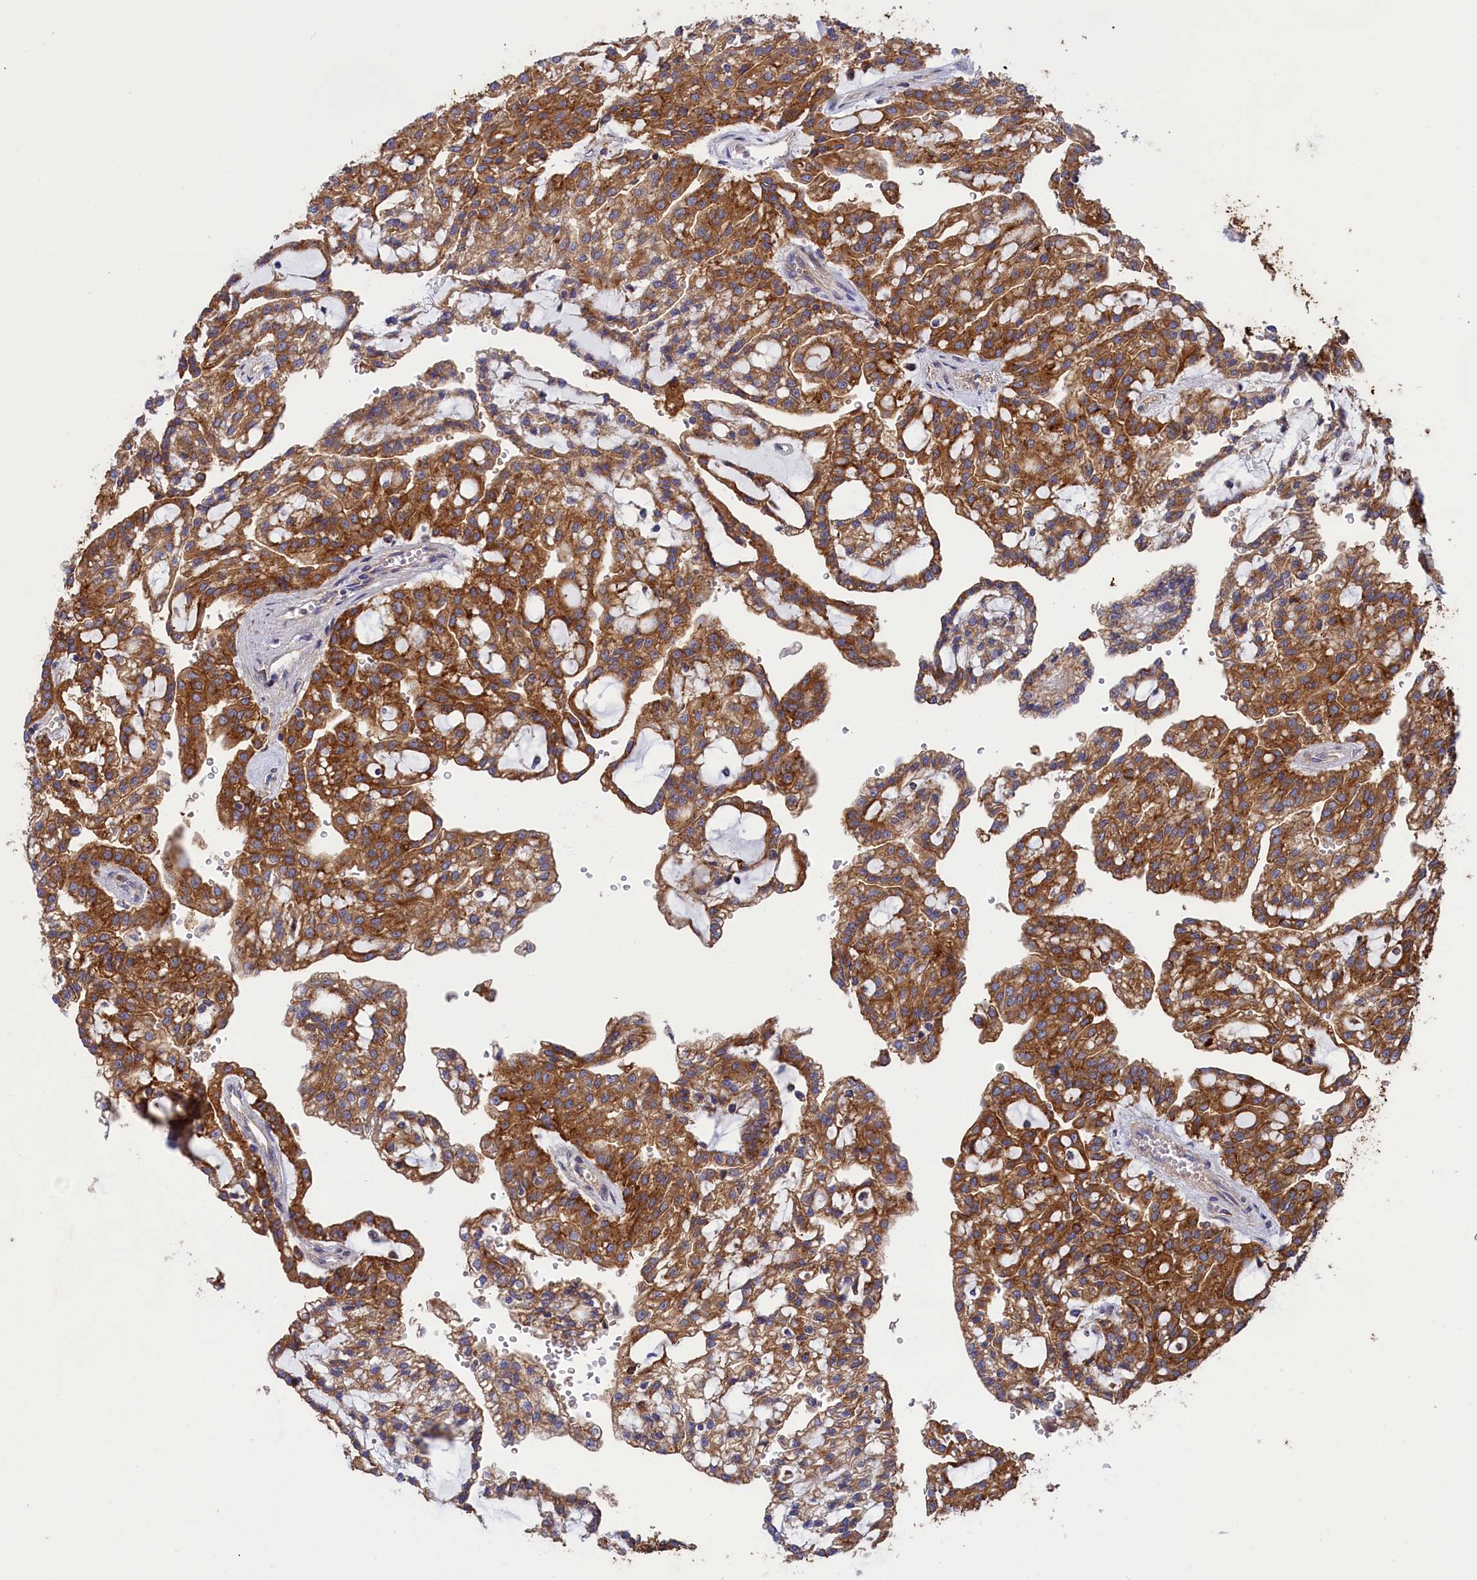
{"staining": {"intensity": "moderate", "quantity": ">75%", "location": "cytoplasmic/membranous"}, "tissue": "renal cancer", "cell_type": "Tumor cells", "image_type": "cancer", "snomed": [{"axis": "morphology", "description": "Adenocarcinoma, NOS"}, {"axis": "topography", "description": "Kidney"}], "caption": "Immunohistochemical staining of renal adenocarcinoma exhibits medium levels of moderate cytoplasmic/membranous protein expression in about >75% of tumor cells.", "gene": "SCAMP4", "patient": {"sex": "male", "age": 63}}